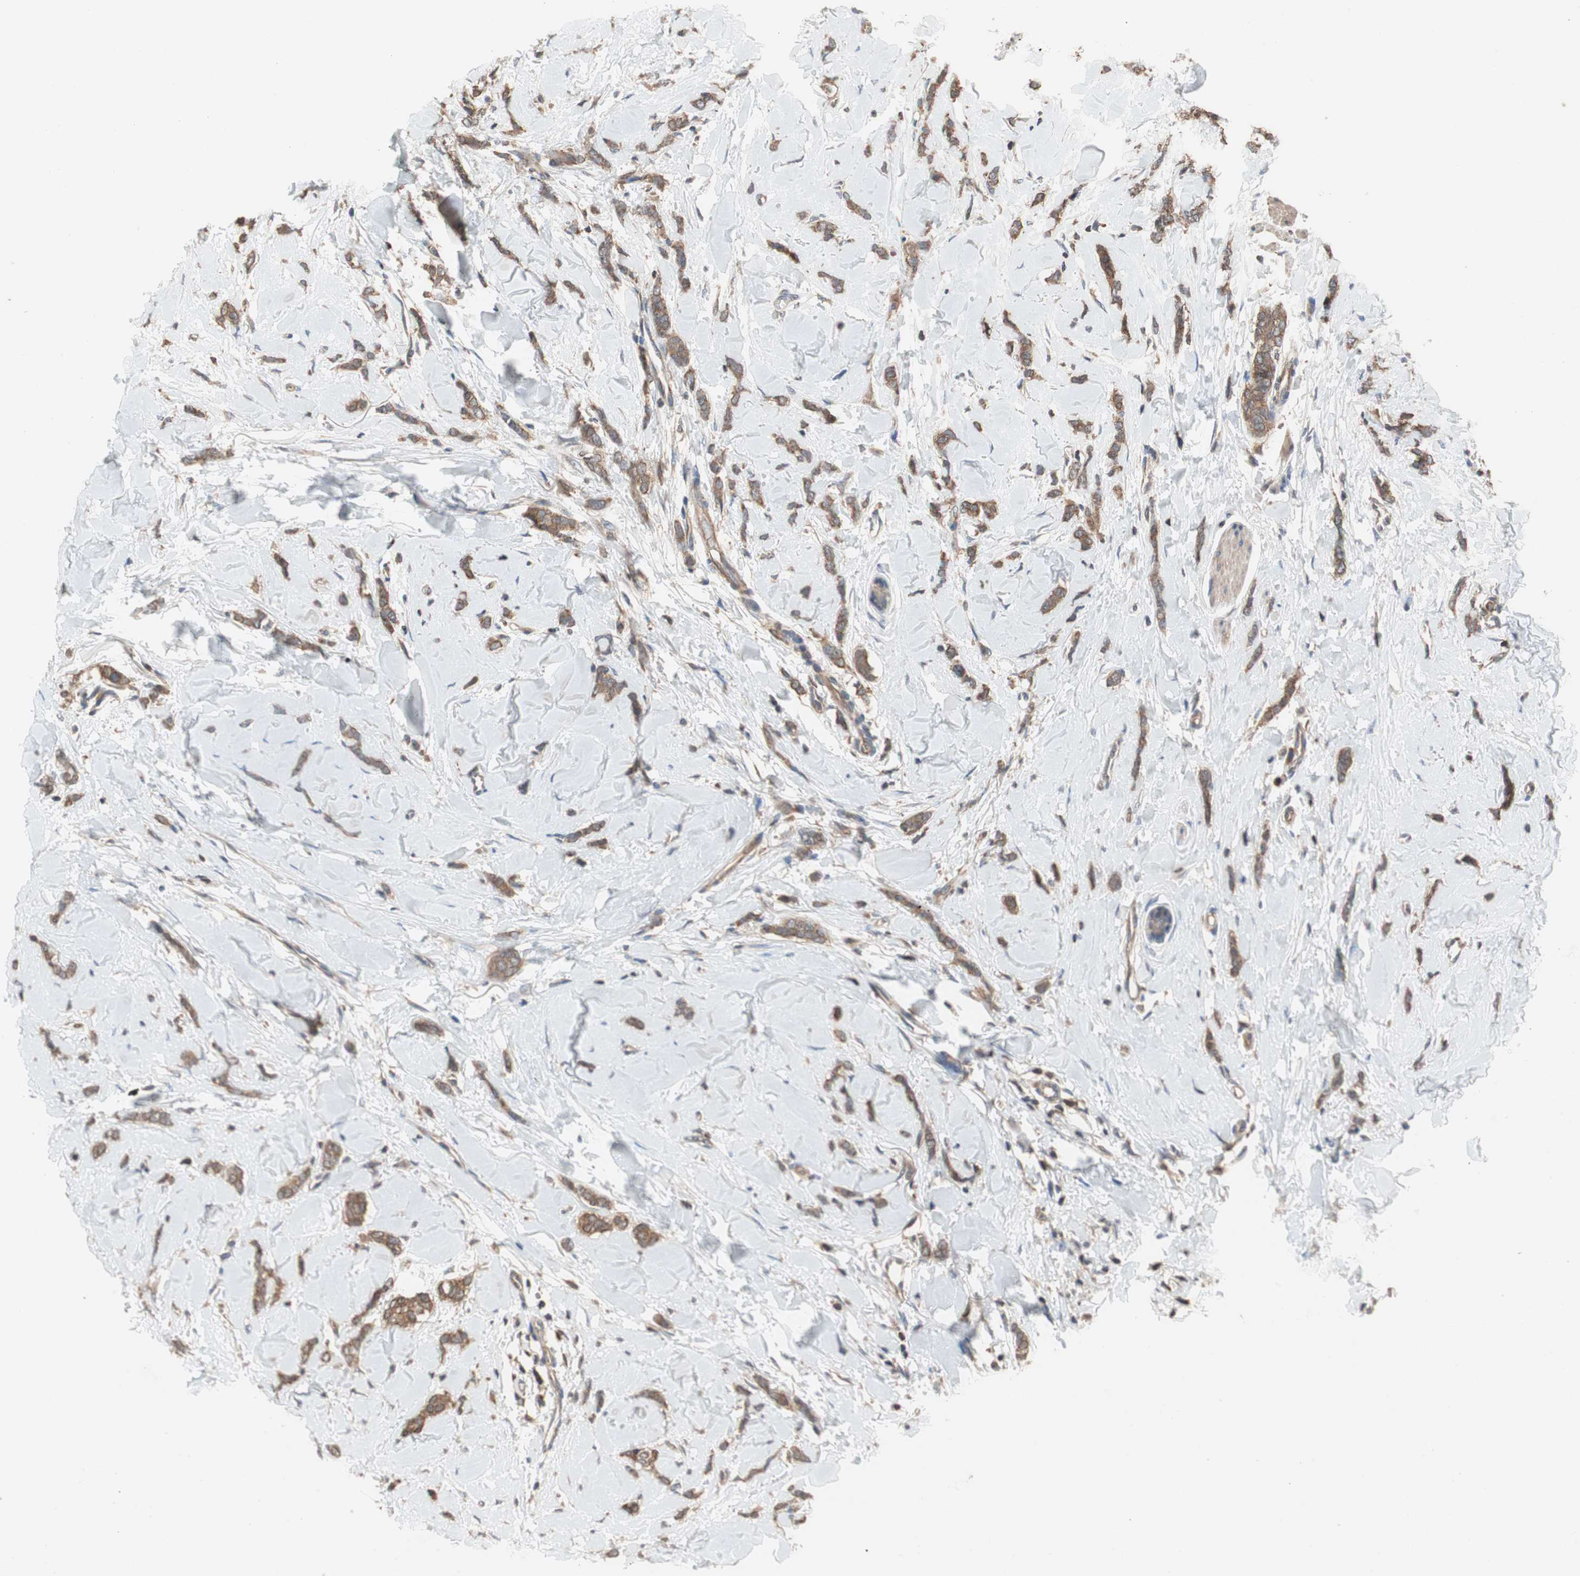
{"staining": {"intensity": "moderate", "quantity": ">75%", "location": "cytoplasmic/membranous"}, "tissue": "breast cancer", "cell_type": "Tumor cells", "image_type": "cancer", "snomed": [{"axis": "morphology", "description": "Lobular carcinoma"}, {"axis": "topography", "description": "Skin"}, {"axis": "topography", "description": "Breast"}], "caption": "Immunohistochemistry of human breast cancer (lobular carcinoma) displays medium levels of moderate cytoplasmic/membranous expression in approximately >75% of tumor cells.", "gene": "MAP4K2", "patient": {"sex": "female", "age": 46}}